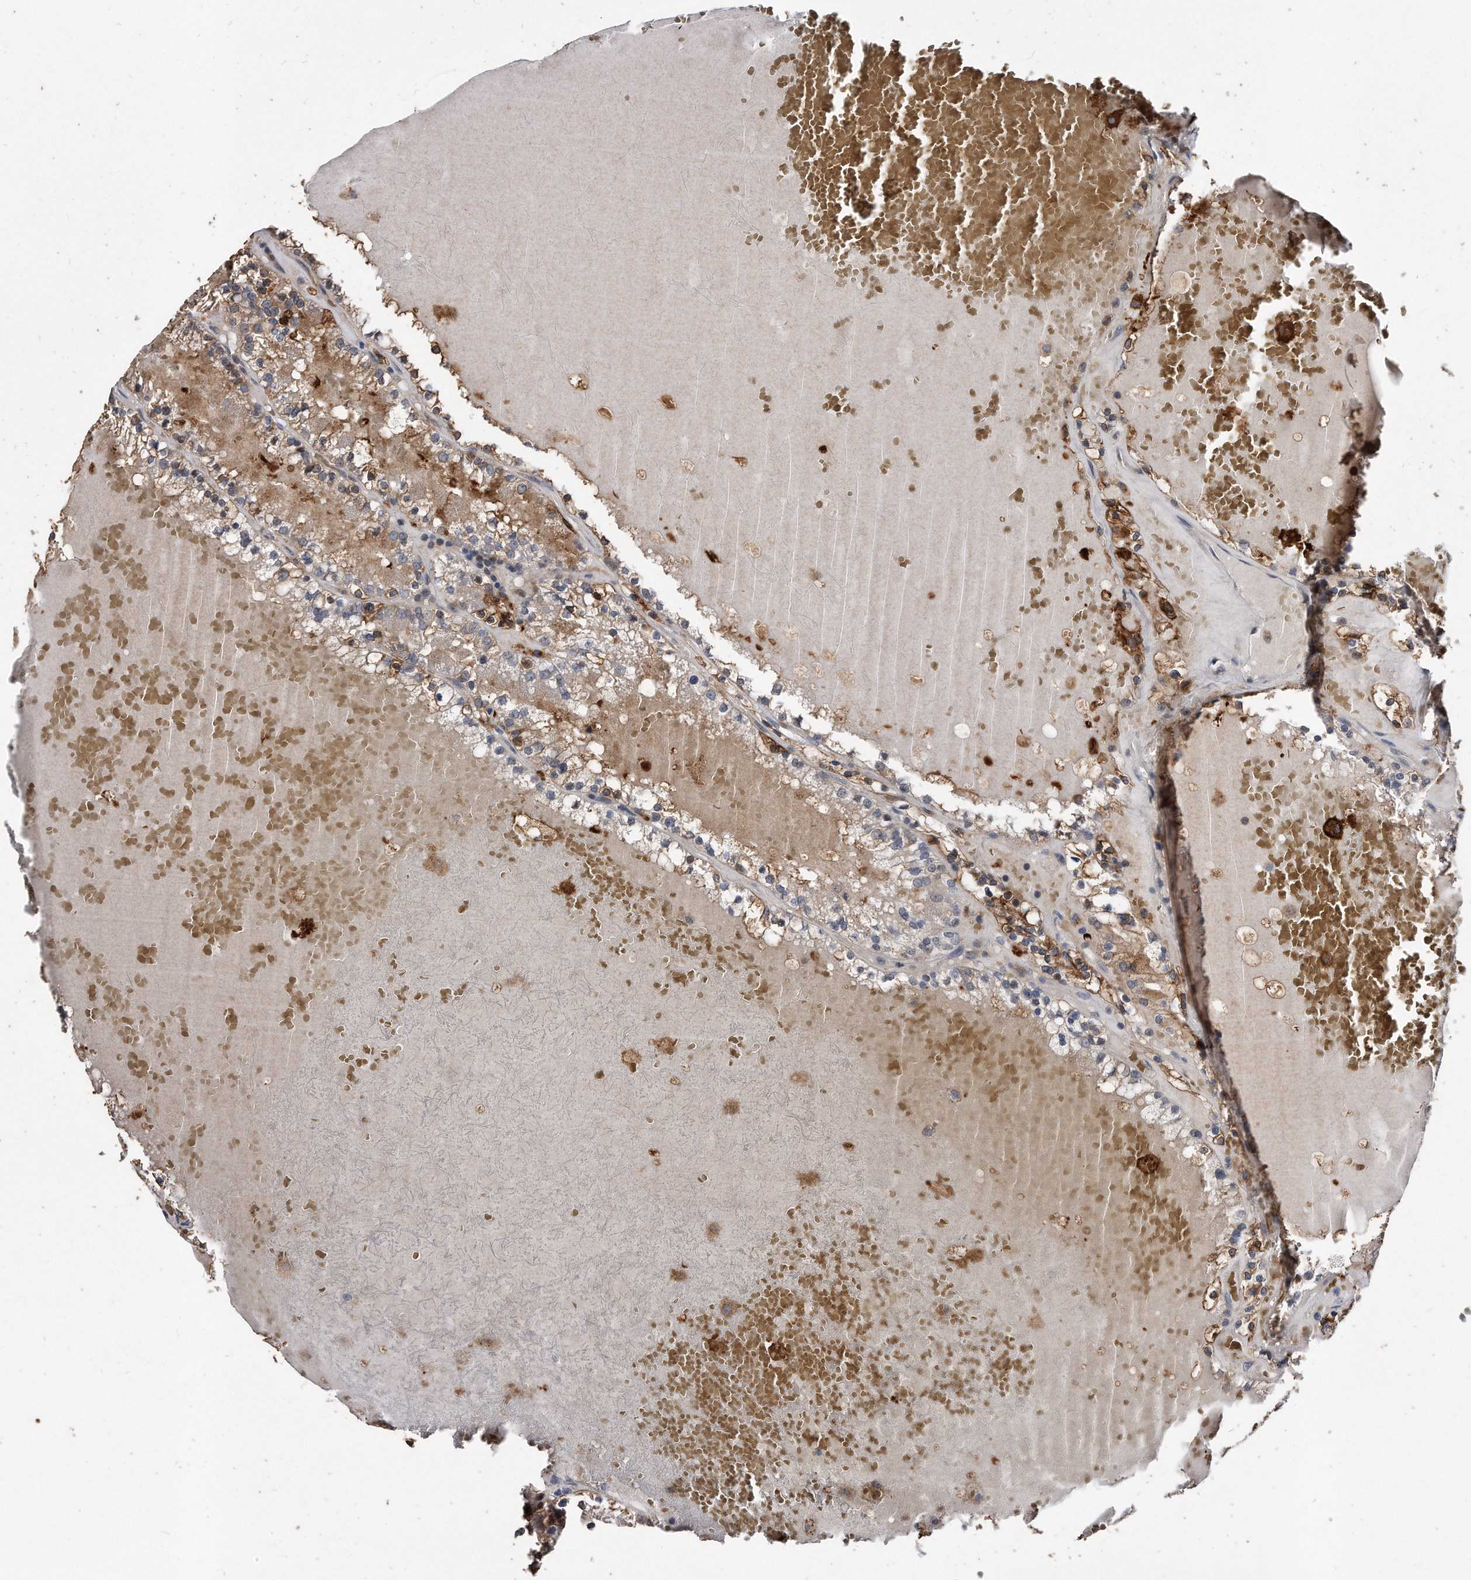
{"staining": {"intensity": "moderate", "quantity": "<25%", "location": "cytoplasmic/membranous"}, "tissue": "renal cancer", "cell_type": "Tumor cells", "image_type": "cancer", "snomed": [{"axis": "morphology", "description": "Adenocarcinoma, NOS"}, {"axis": "topography", "description": "Kidney"}], "caption": "Immunohistochemistry histopathology image of neoplastic tissue: human renal cancer (adenocarcinoma) stained using IHC reveals low levels of moderate protein expression localized specifically in the cytoplasmic/membranous of tumor cells, appearing as a cytoplasmic/membranous brown color.", "gene": "IL20RA", "patient": {"sex": "female", "age": 56}}